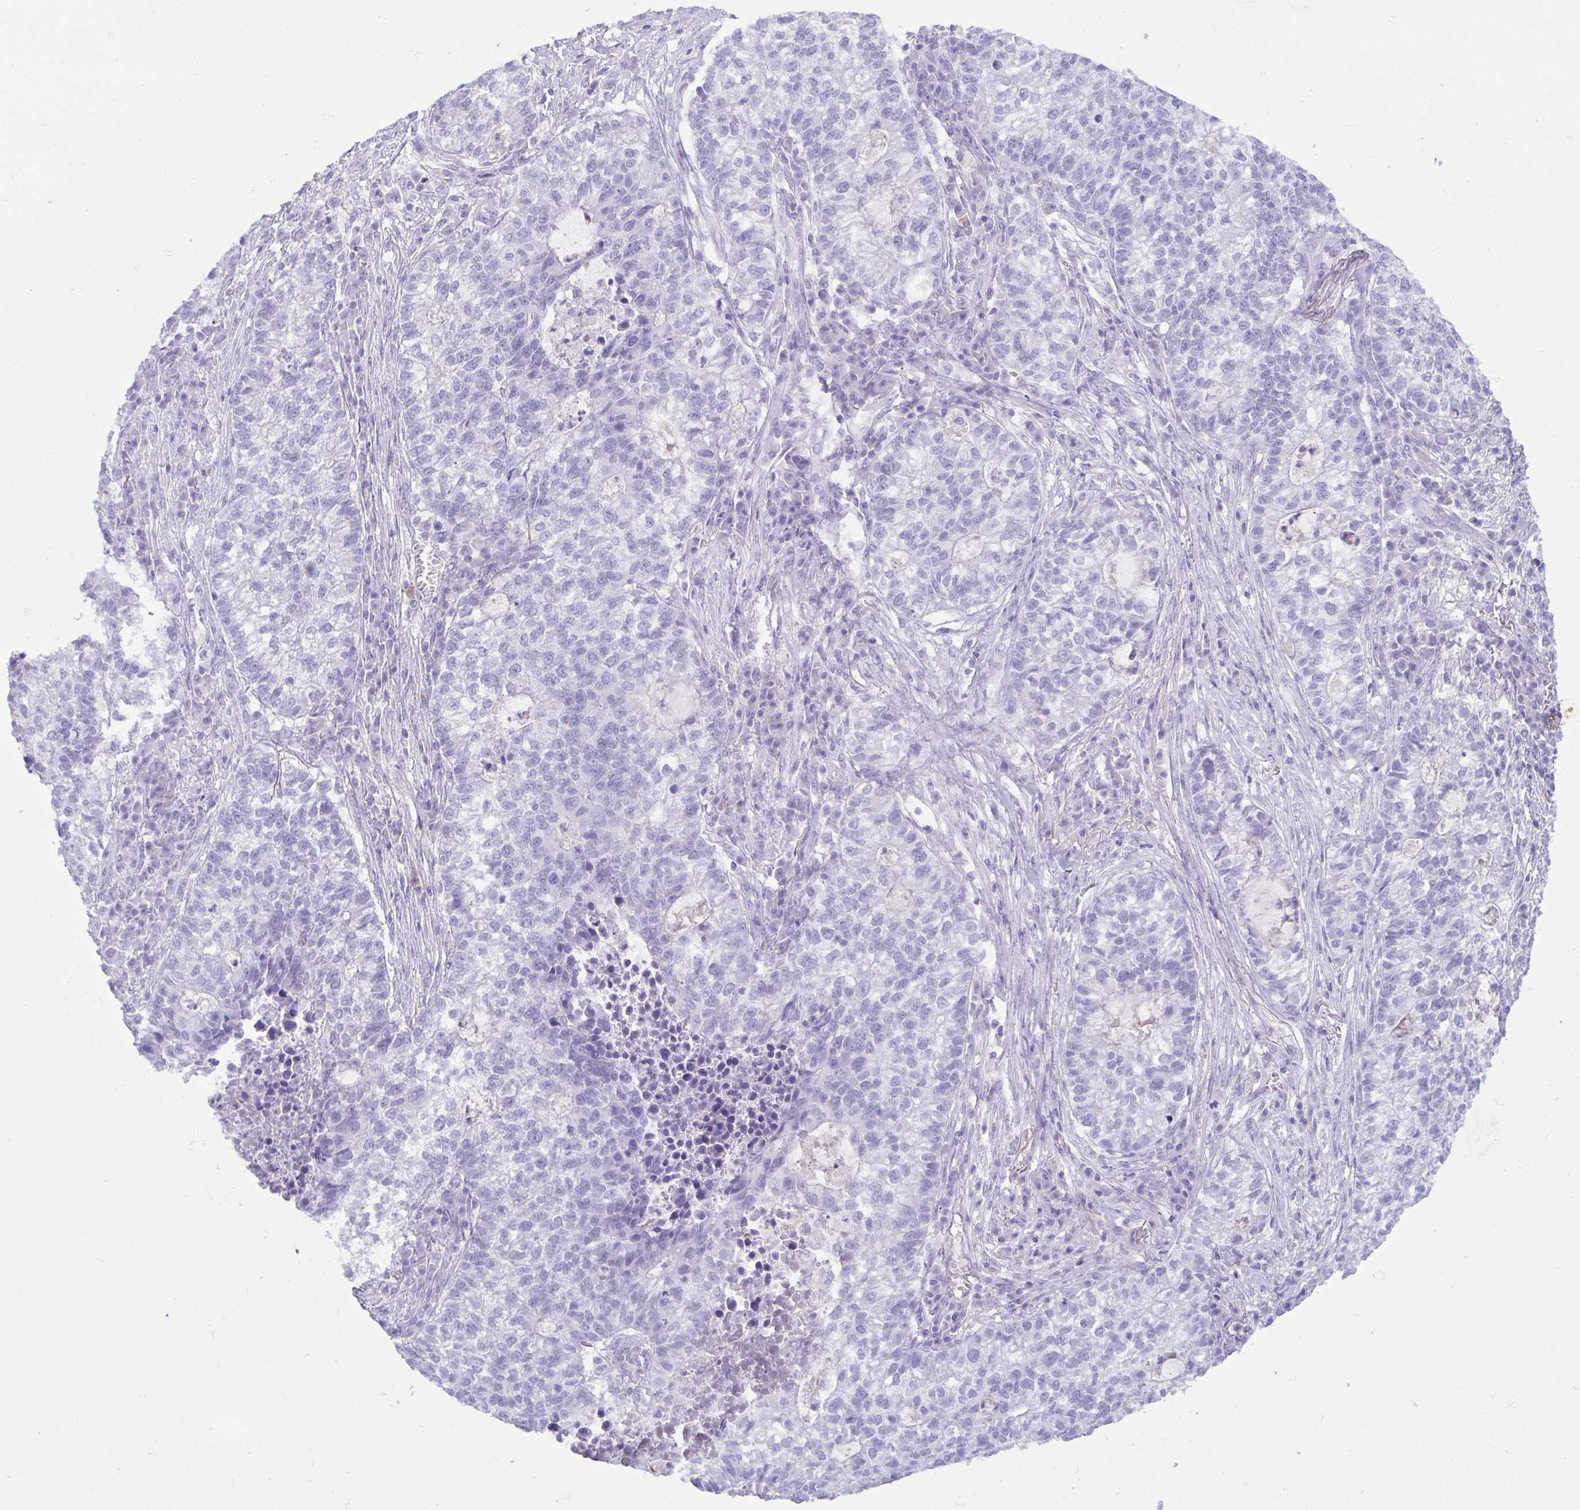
{"staining": {"intensity": "negative", "quantity": "none", "location": "none"}, "tissue": "lung cancer", "cell_type": "Tumor cells", "image_type": "cancer", "snomed": [{"axis": "morphology", "description": "Adenocarcinoma, NOS"}, {"axis": "topography", "description": "Lung"}], "caption": "Human adenocarcinoma (lung) stained for a protein using immunohistochemistry (IHC) displays no expression in tumor cells.", "gene": "LTF", "patient": {"sex": "male", "age": 57}}